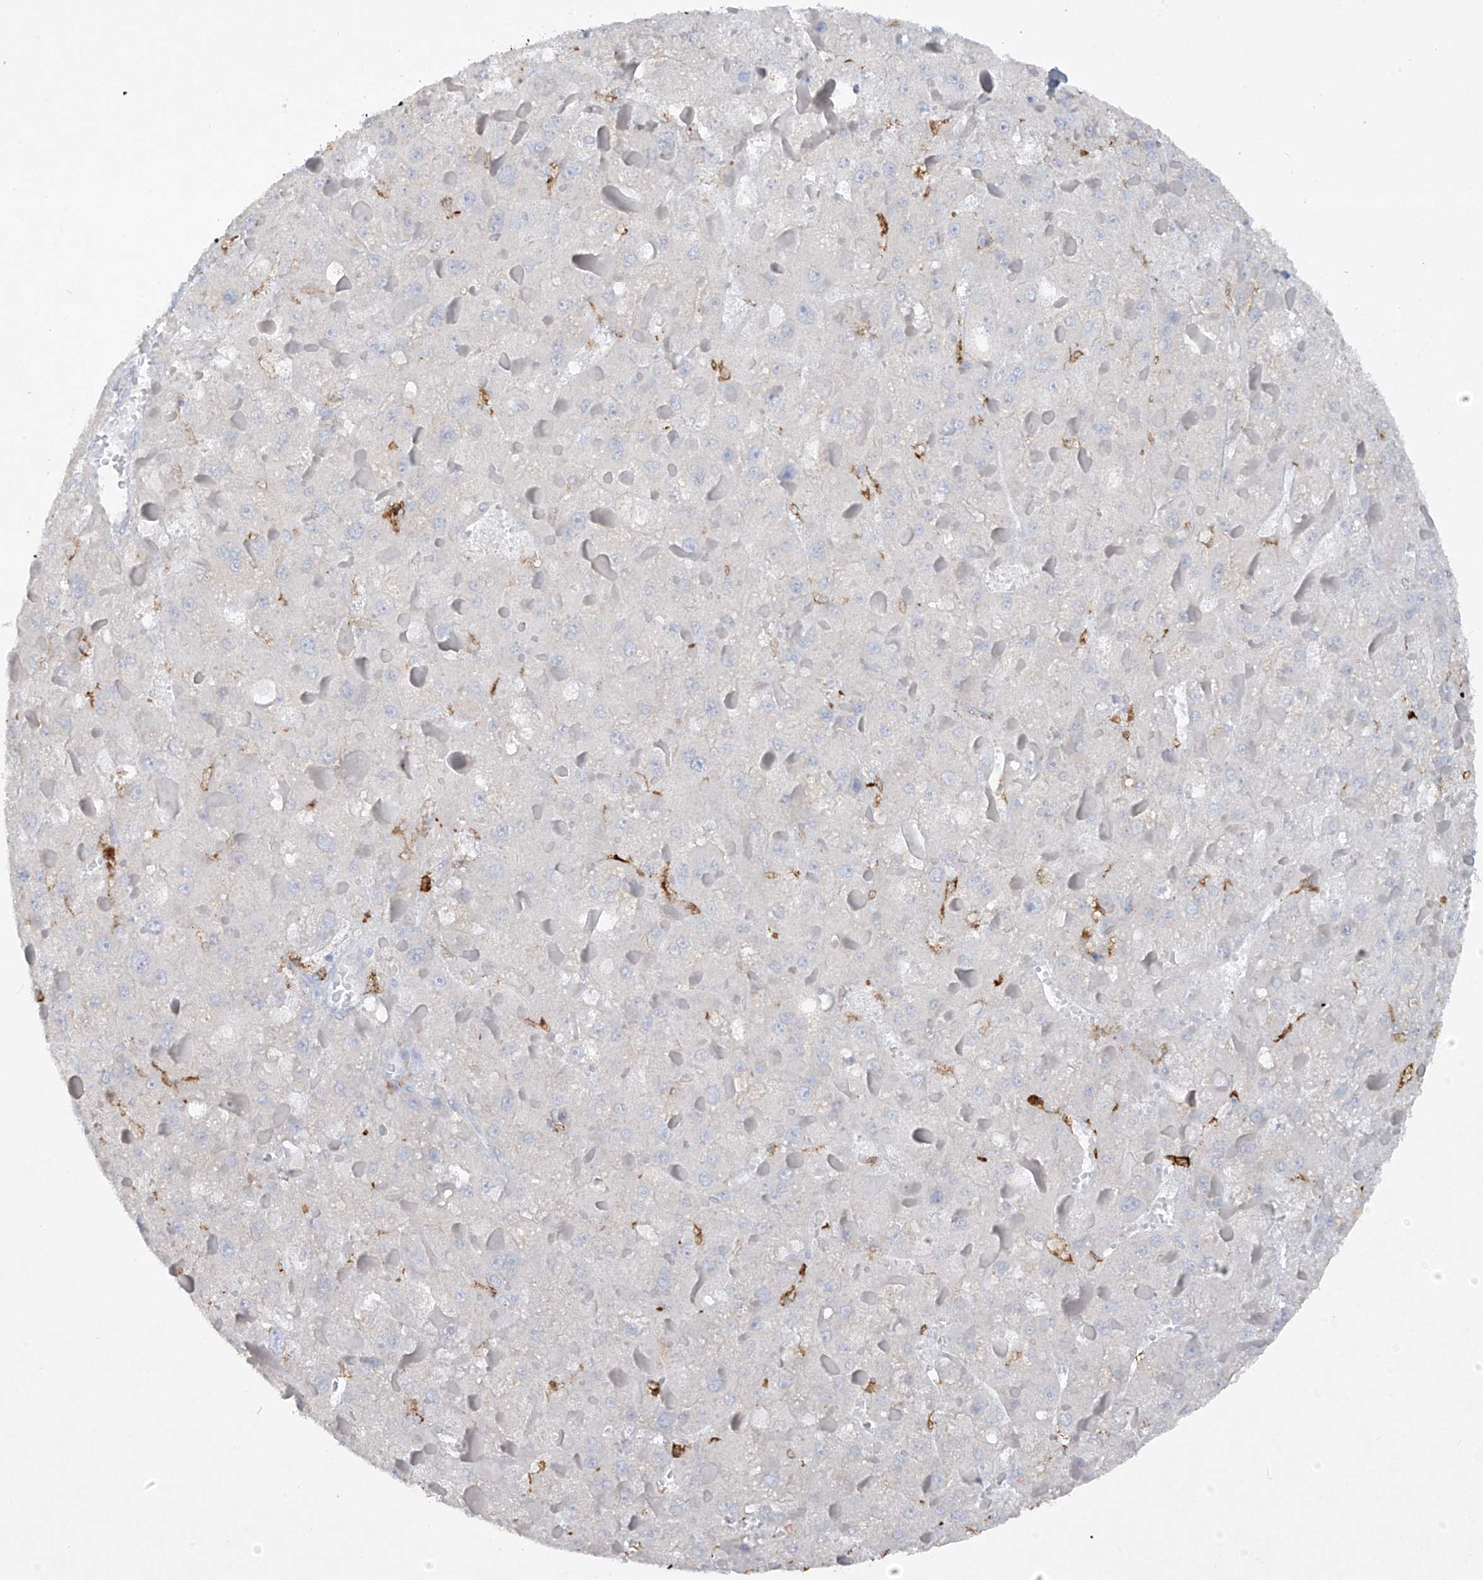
{"staining": {"intensity": "negative", "quantity": "none", "location": "none"}, "tissue": "liver cancer", "cell_type": "Tumor cells", "image_type": "cancer", "snomed": [{"axis": "morphology", "description": "Carcinoma, Hepatocellular, NOS"}, {"axis": "topography", "description": "Liver"}], "caption": "An image of human liver hepatocellular carcinoma is negative for staining in tumor cells.", "gene": "FCGR3A", "patient": {"sex": "female", "age": 73}}